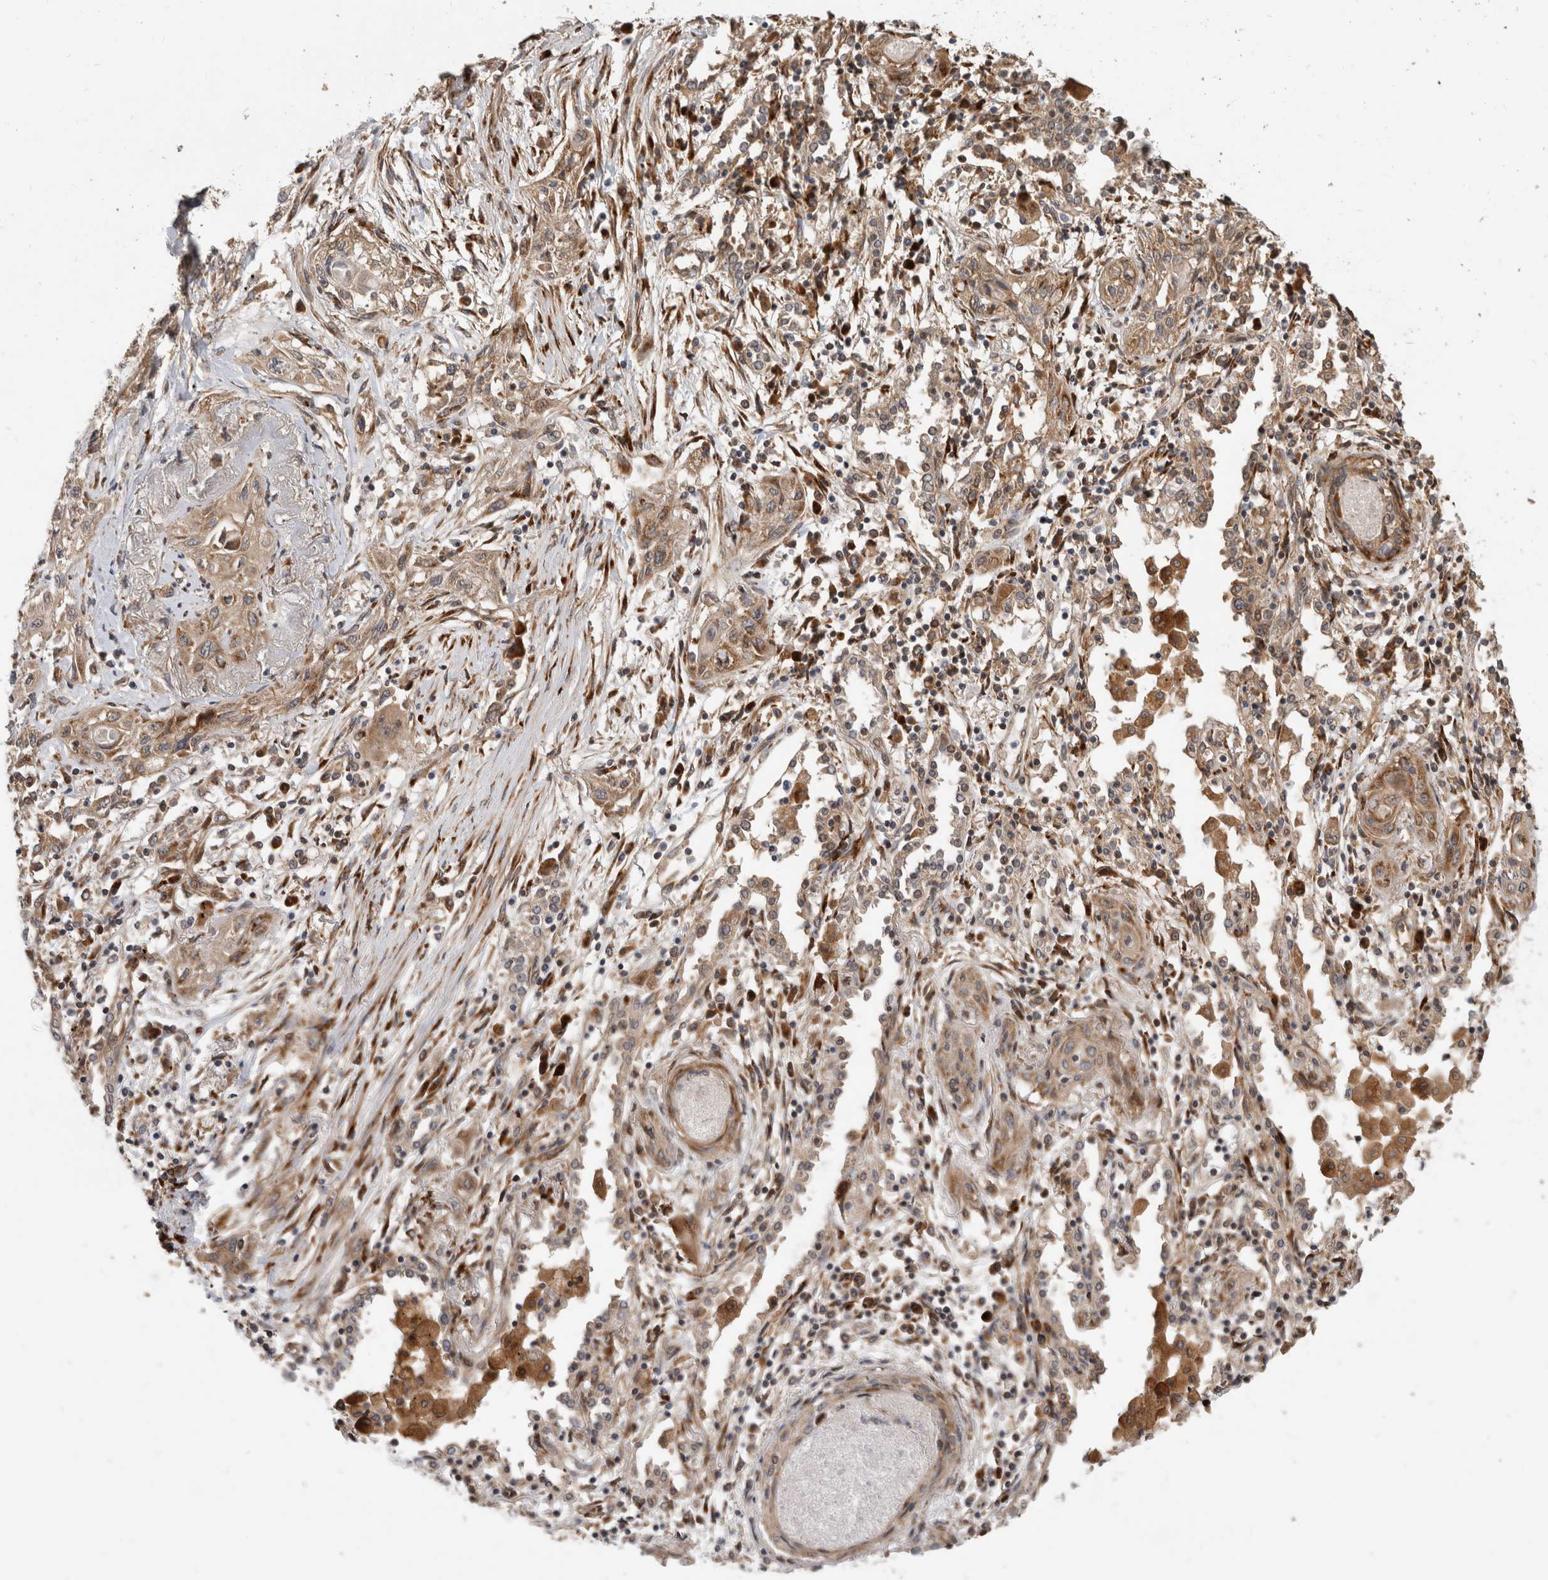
{"staining": {"intensity": "weak", "quantity": ">75%", "location": "cytoplasmic/membranous"}, "tissue": "lung cancer", "cell_type": "Tumor cells", "image_type": "cancer", "snomed": [{"axis": "morphology", "description": "Squamous cell carcinoma, NOS"}, {"axis": "topography", "description": "Lung"}], "caption": "This image reveals immunohistochemistry staining of human lung squamous cell carcinoma, with low weak cytoplasmic/membranous positivity in approximately >75% of tumor cells.", "gene": "PCDHB15", "patient": {"sex": "female", "age": 47}}